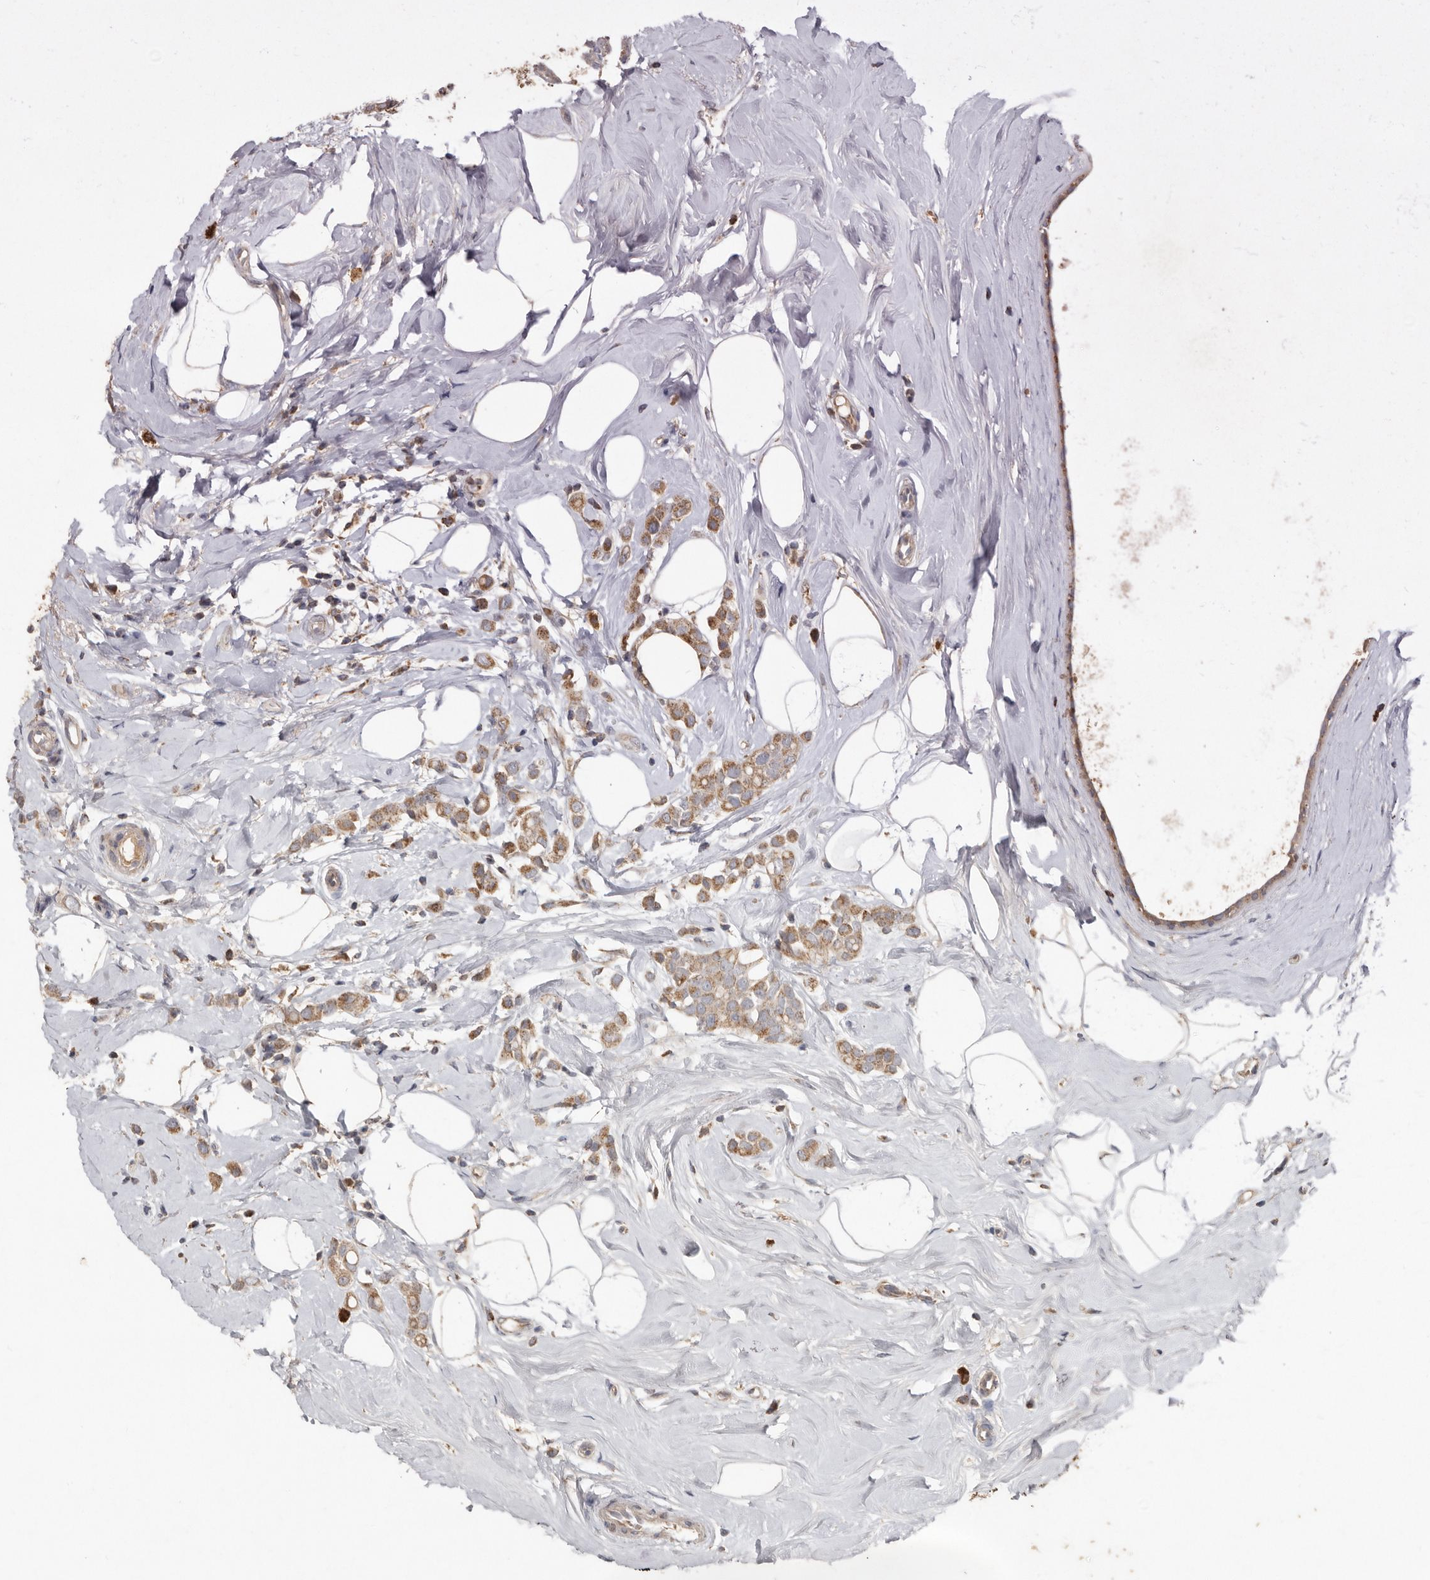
{"staining": {"intensity": "moderate", "quantity": ">75%", "location": "cytoplasmic/membranous"}, "tissue": "breast cancer", "cell_type": "Tumor cells", "image_type": "cancer", "snomed": [{"axis": "morphology", "description": "Lobular carcinoma"}, {"axis": "topography", "description": "Breast"}], "caption": "This is a histology image of immunohistochemistry (IHC) staining of breast cancer (lobular carcinoma), which shows moderate positivity in the cytoplasmic/membranous of tumor cells.", "gene": "KIF26B", "patient": {"sex": "female", "age": 47}}